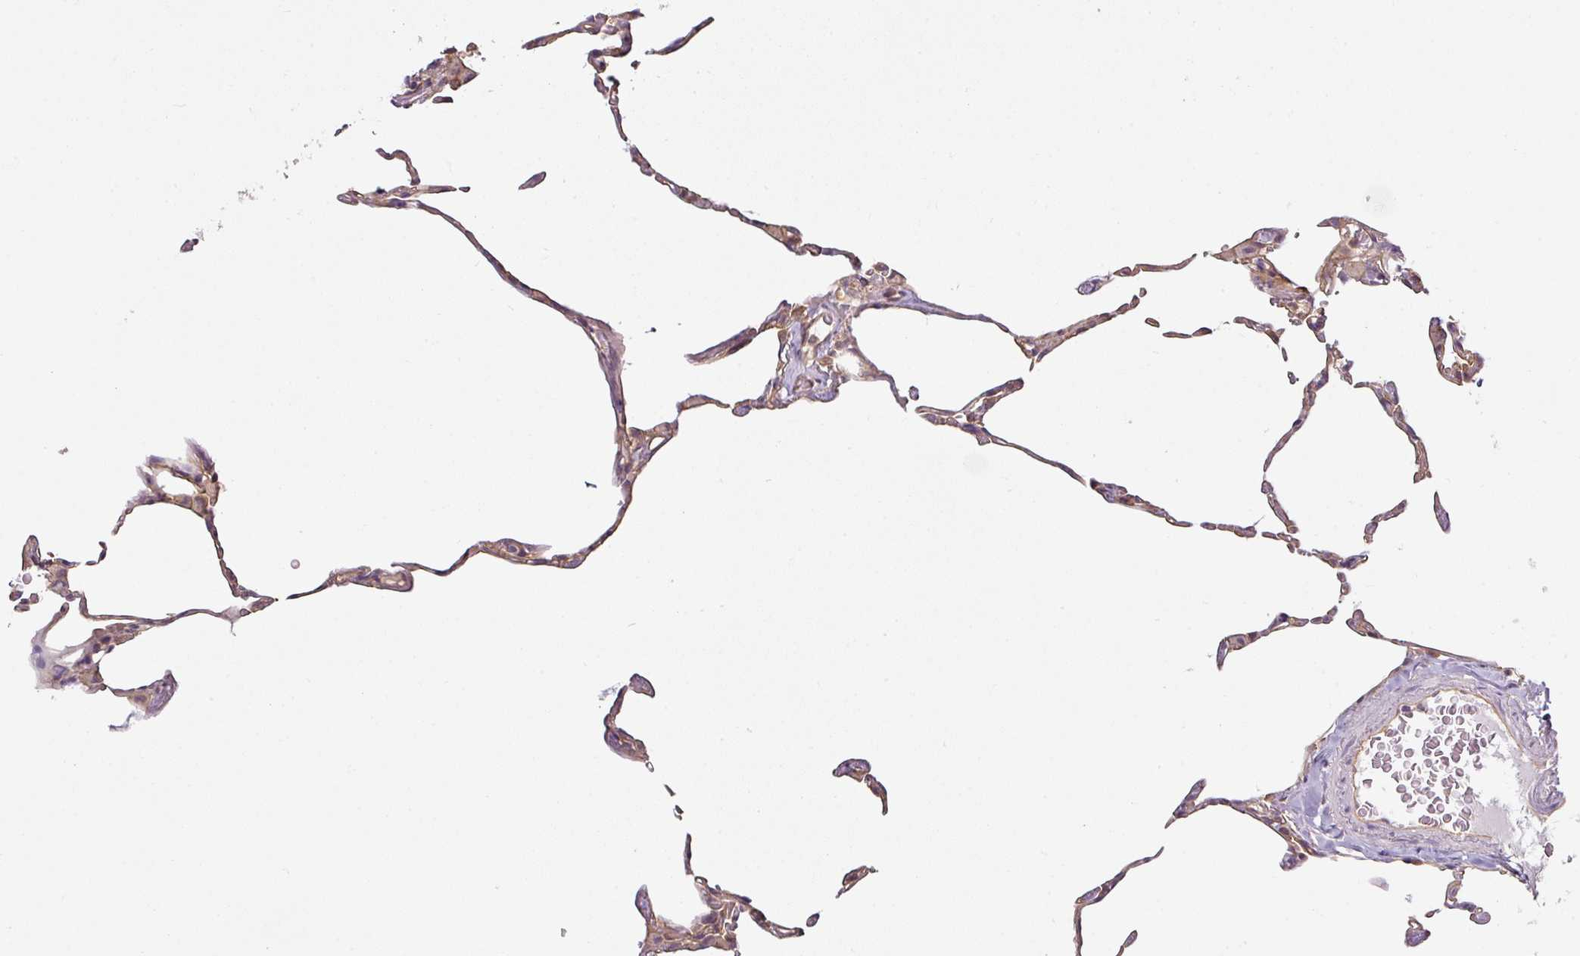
{"staining": {"intensity": "weak", "quantity": "25%-75%", "location": "cytoplasmic/membranous"}, "tissue": "lung", "cell_type": "Alveolar cells", "image_type": "normal", "snomed": [{"axis": "morphology", "description": "Normal tissue, NOS"}, {"axis": "topography", "description": "Lung"}], "caption": "Immunohistochemical staining of normal lung displays 25%-75% levels of weak cytoplasmic/membranous protein expression in approximately 25%-75% of alveolar cells.", "gene": "ANKRD18A", "patient": {"sex": "female", "age": 57}}